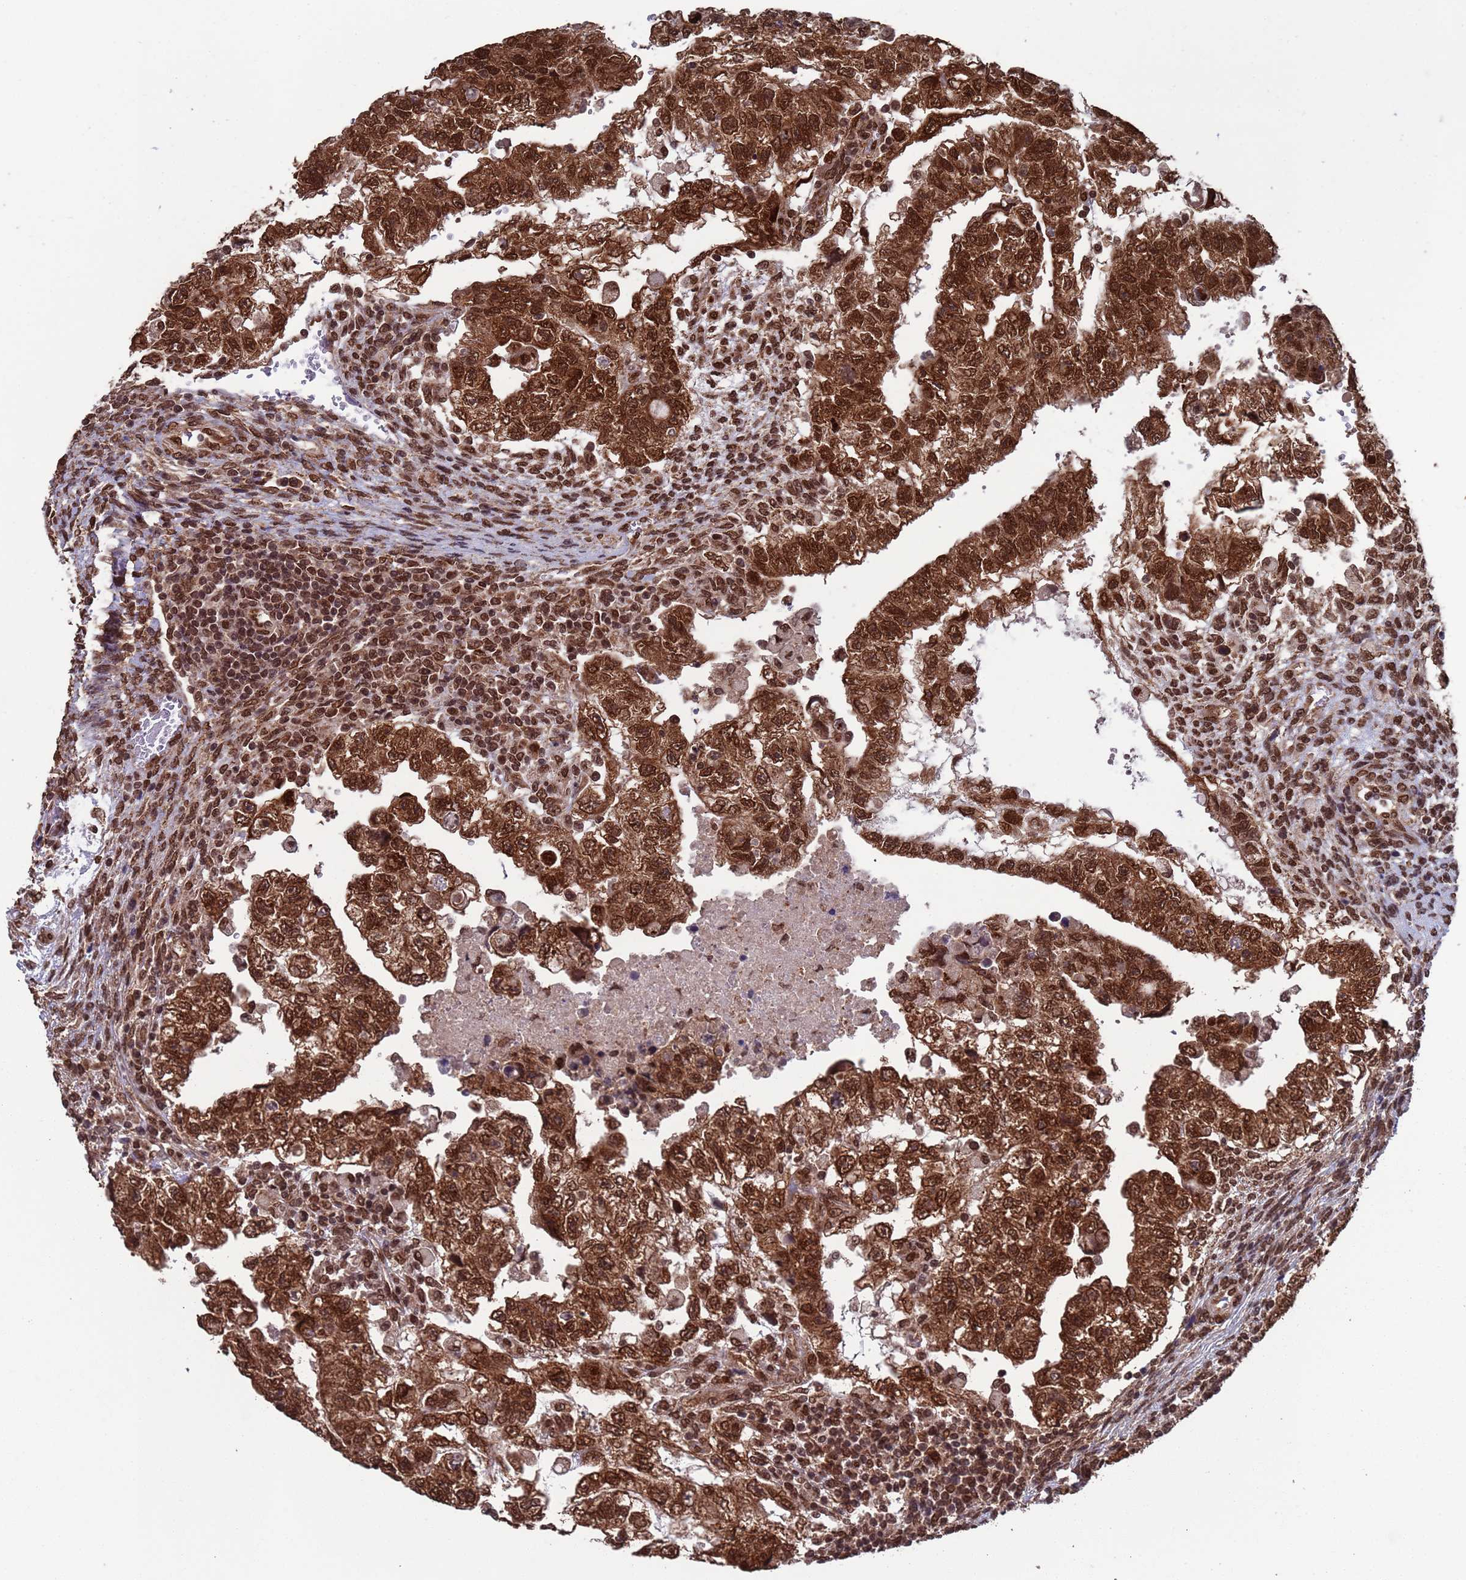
{"staining": {"intensity": "strong", "quantity": ">75%", "location": "cytoplasmic/membranous,nuclear"}, "tissue": "testis cancer", "cell_type": "Tumor cells", "image_type": "cancer", "snomed": [{"axis": "morphology", "description": "Carcinoma, Embryonal, NOS"}, {"axis": "topography", "description": "Testis"}], "caption": "A brown stain highlights strong cytoplasmic/membranous and nuclear expression of a protein in testis embryonal carcinoma tumor cells. (brown staining indicates protein expression, while blue staining denotes nuclei).", "gene": "FUBP3", "patient": {"sex": "male", "age": 36}}